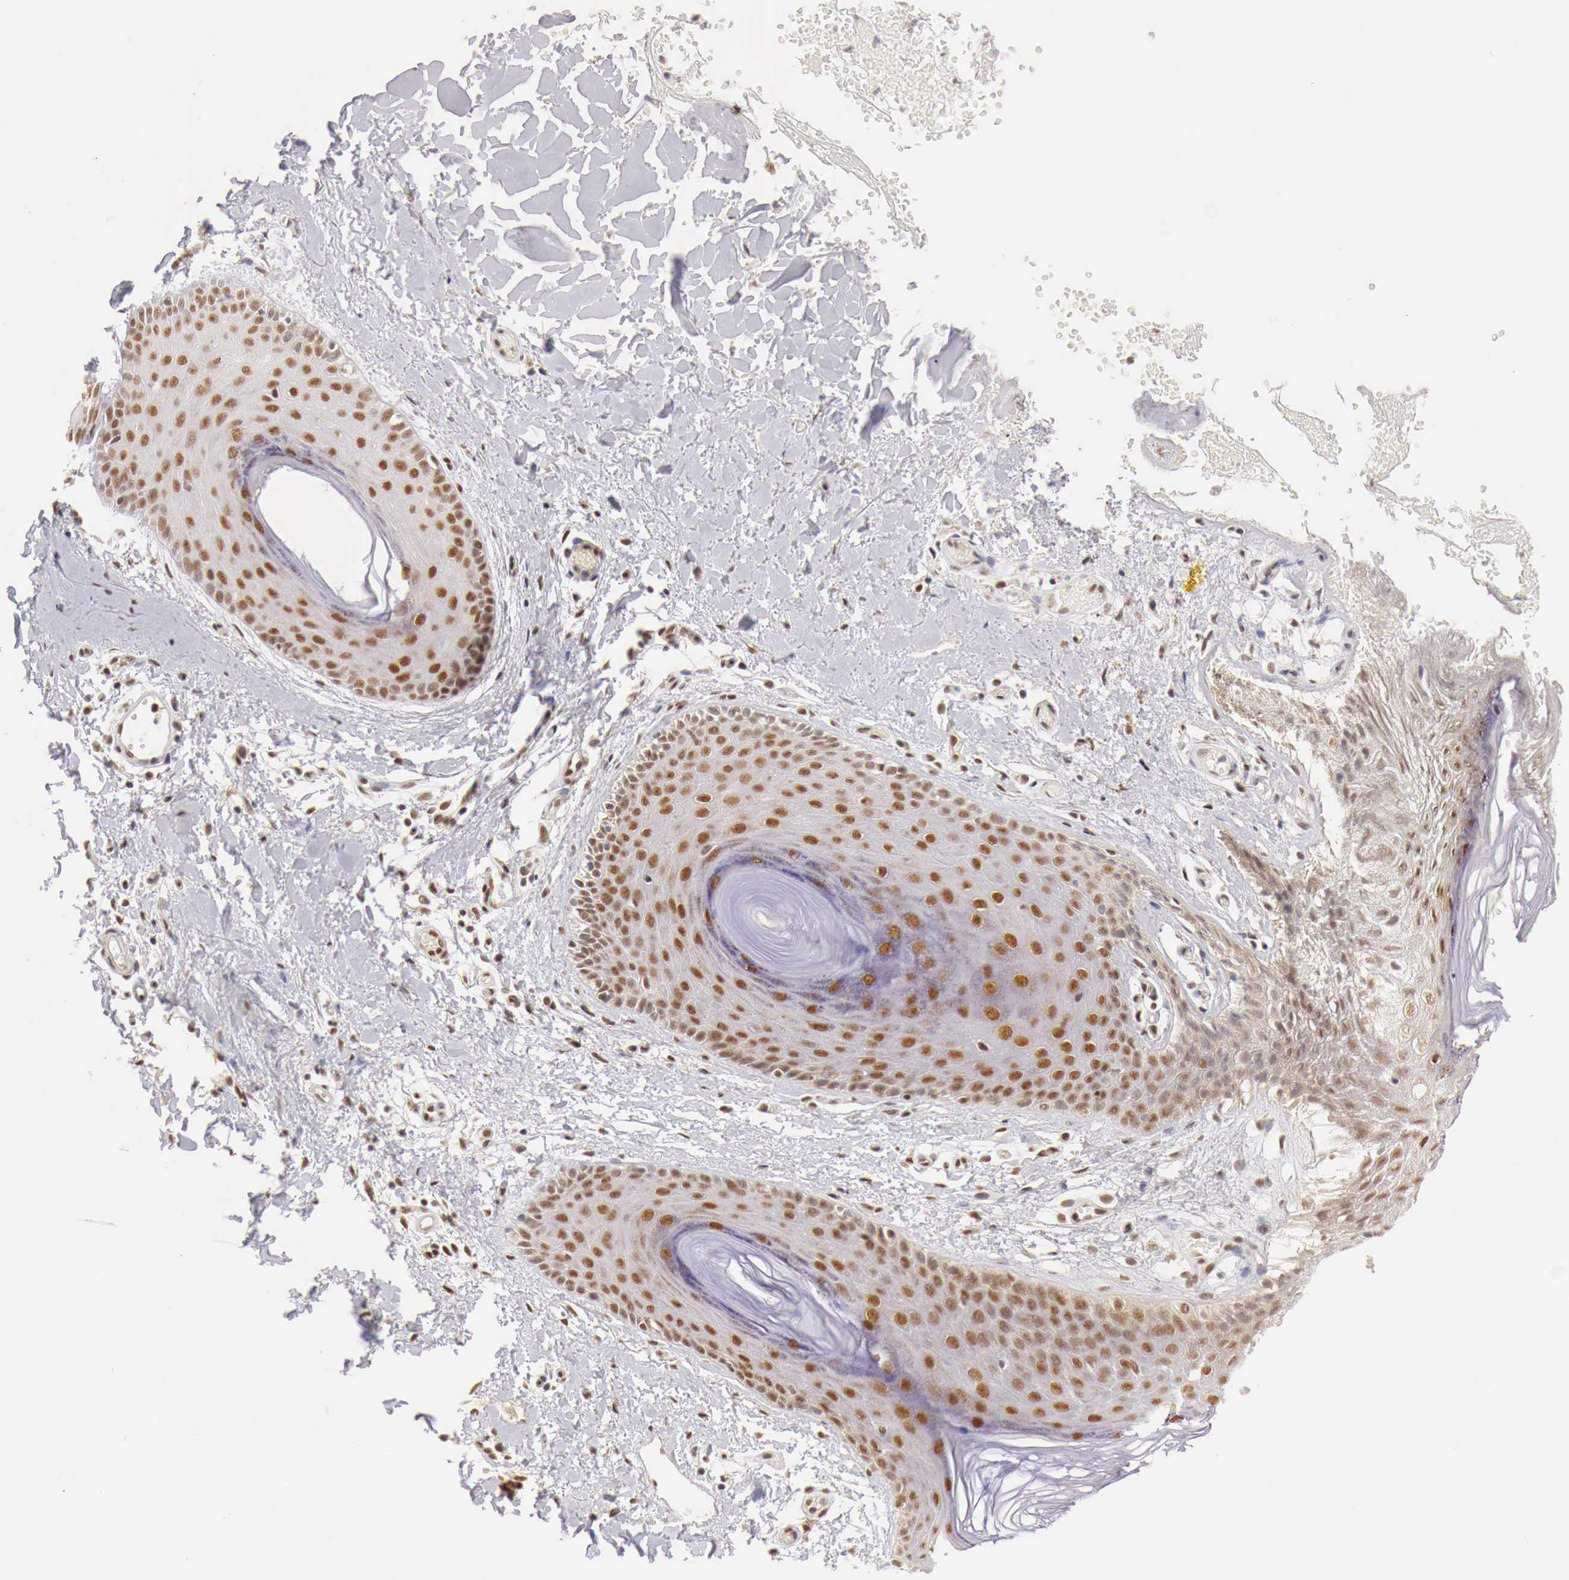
{"staining": {"intensity": "moderate", "quantity": ">75%", "location": "cytoplasmic/membranous,nuclear"}, "tissue": "skin", "cell_type": "Epidermal cells", "image_type": "normal", "snomed": [{"axis": "morphology", "description": "Normal tissue, NOS"}, {"axis": "topography", "description": "Skin"}, {"axis": "topography", "description": "Anal"}], "caption": "A medium amount of moderate cytoplasmic/membranous,nuclear positivity is present in approximately >75% of epidermal cells in normal skin. The staining was performed using DAB (3,3'-diaminobenzidine) to visualize the protein expression in brown, while the nuclei were stained in blue with hematoxylin (Magnification: 20x).", "gene": "GPKOW", "patient": {"sex": "male", "age": 61}}